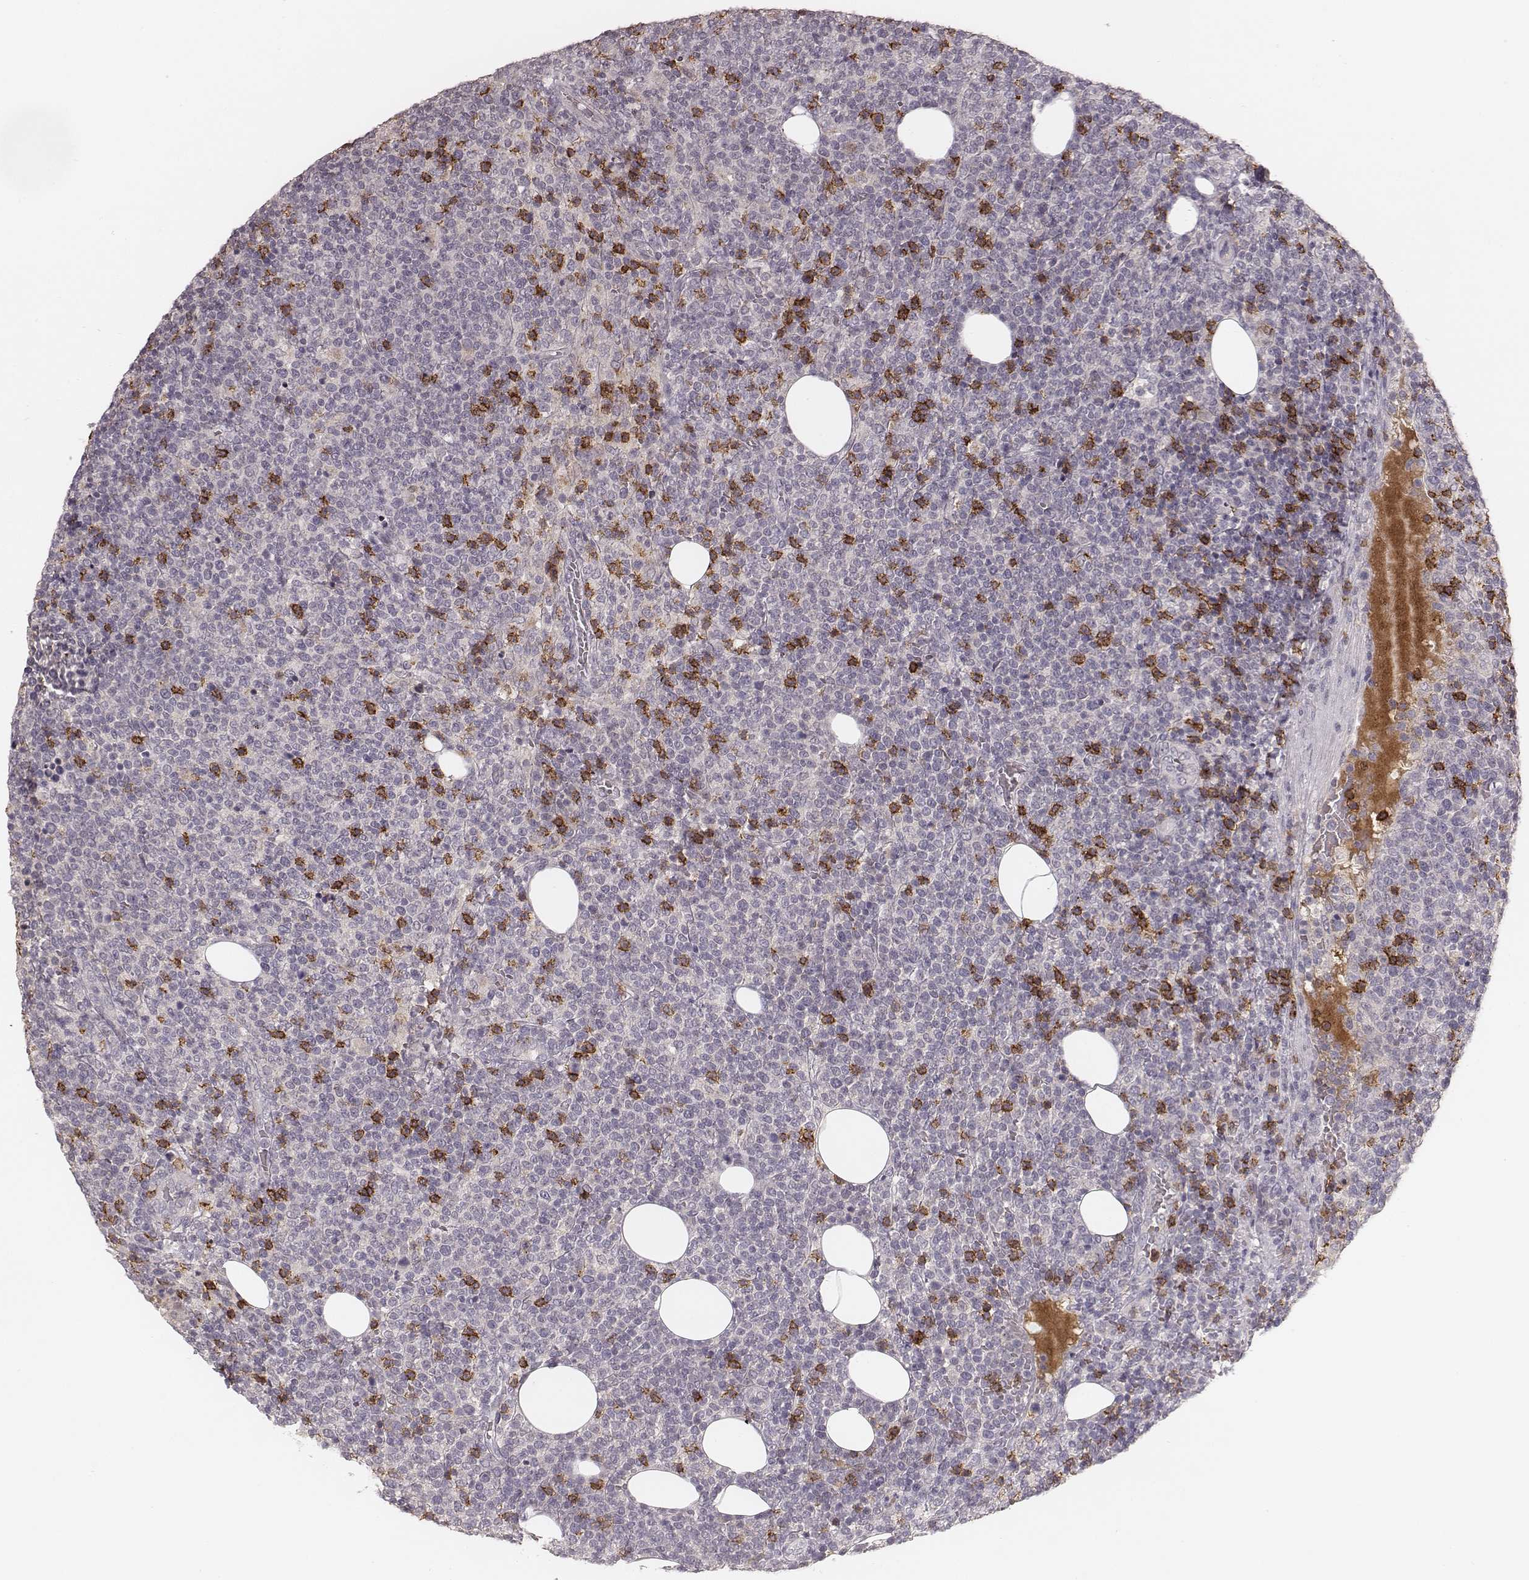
{"staining": {"intensity": "negative", "quantity": "none", "location": "none"}, "tissue": "lymphoma", "cell_type": "Tumor cells", "image_type": "cancer", "snomed": [{"axis": "morphology", "description": "Malignant lymphoma, non-Hodgkin's type, High grade"}, {"axis": "topography", "description": "Lymph node"}], "caption": "There is no significant positivity in tumor cells of malignant lymphoma, non-Hodgkin's type (high-grade). (DAB immunohistochemistry (IHC) with hematoxylin counter stain).", "gene": "CD8A", "patient": {"sex": "male", "age": 61}}